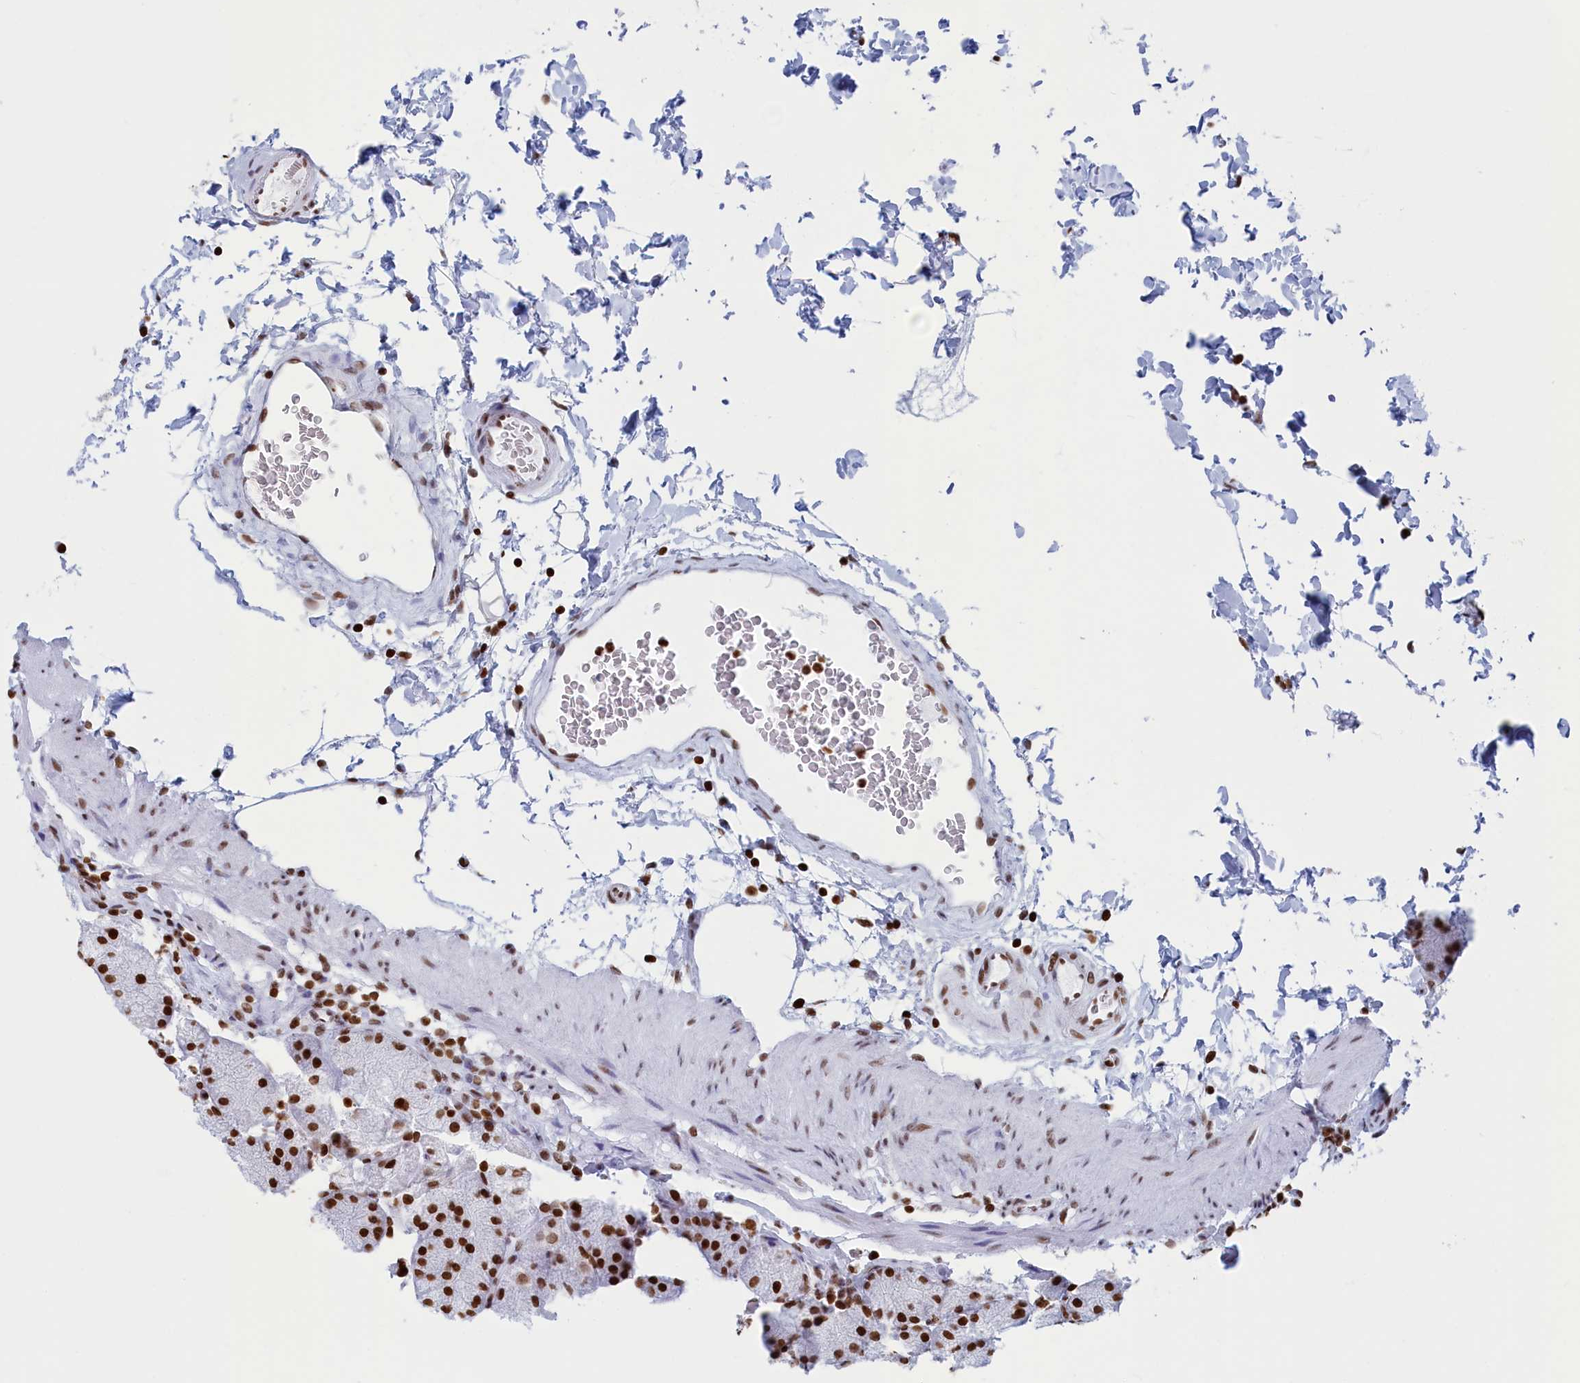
{"staining": {"intensity": "strong", "quantity": ">75%", "location": "nuclear"}, "tissue": "stomach", "cell_type": "Glandular cells", "image_type": "normal", "snomed": [{"axis": "morphology", "description": "Normal tissue, NOS"}, {"axis": "topography", "description": "Stomach, upper"}, {"axis": "topography", "description": "Stomach, lower"}], "caption": "The image shows staining of normal stomach, revealing strong nuclear protein positivity (brown color) within glandular cells.", "gene": "APOBEC3A", "patient": {"sex": "male", "age": 67}}